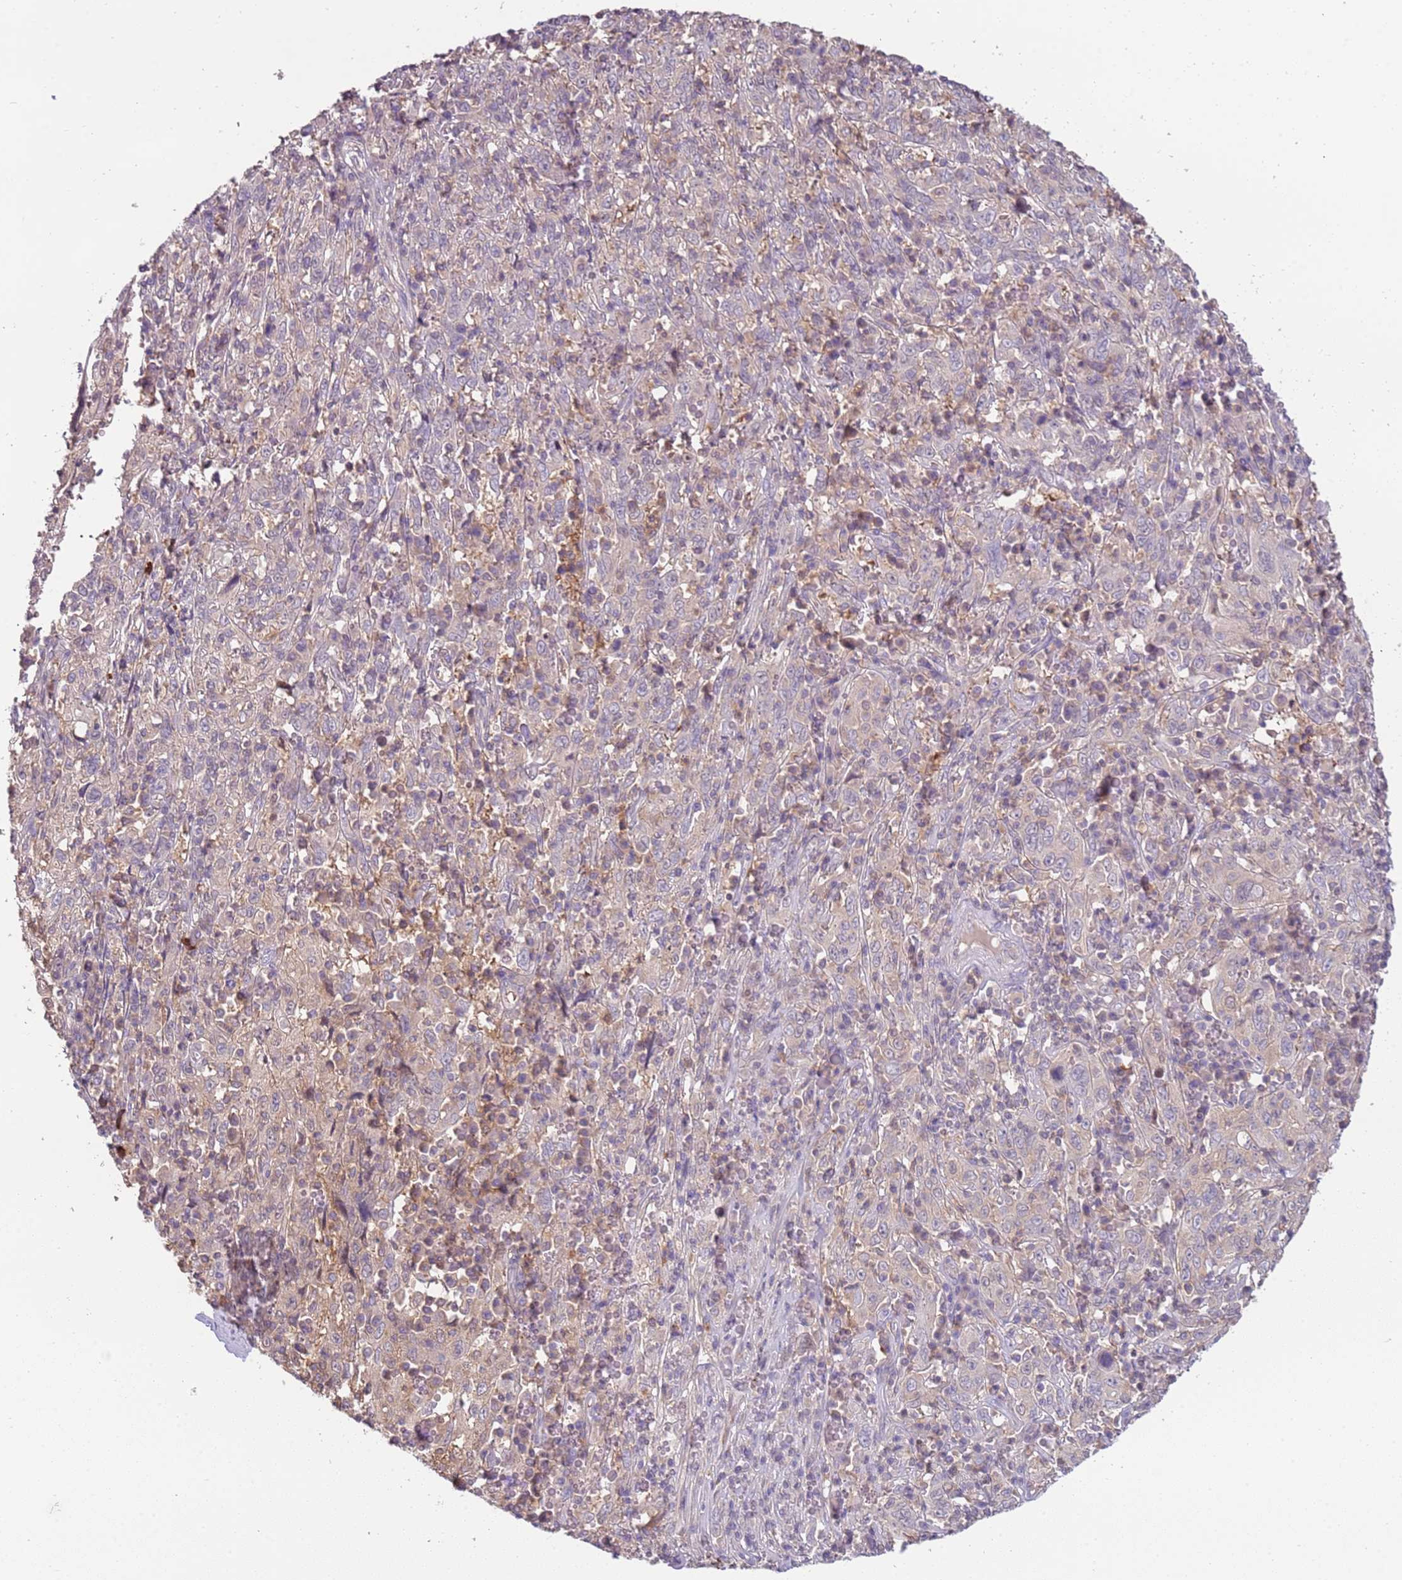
{"staining": {"intensity": "negative", "quantity": "none", "location": "none"}, "tissue": "cervical cancer", "cell_type": "Tumor cells", "image_type": "cancer", "snomed": [{"axis": "morphology", "description": "Squamous cell carcinoma, NOS"}, {"axis": "topography", "description": "Cervix"}], "caption": "This photomicrograph is of cervical squamous cell carcinoma stained with immunohistochemistry to label a protein in brown with the nuclei are counter-stained blue. There is no positivity in tumor cells.", "gene": "ARHGAP5", "patient": {"sex": "female", "age": 46}}